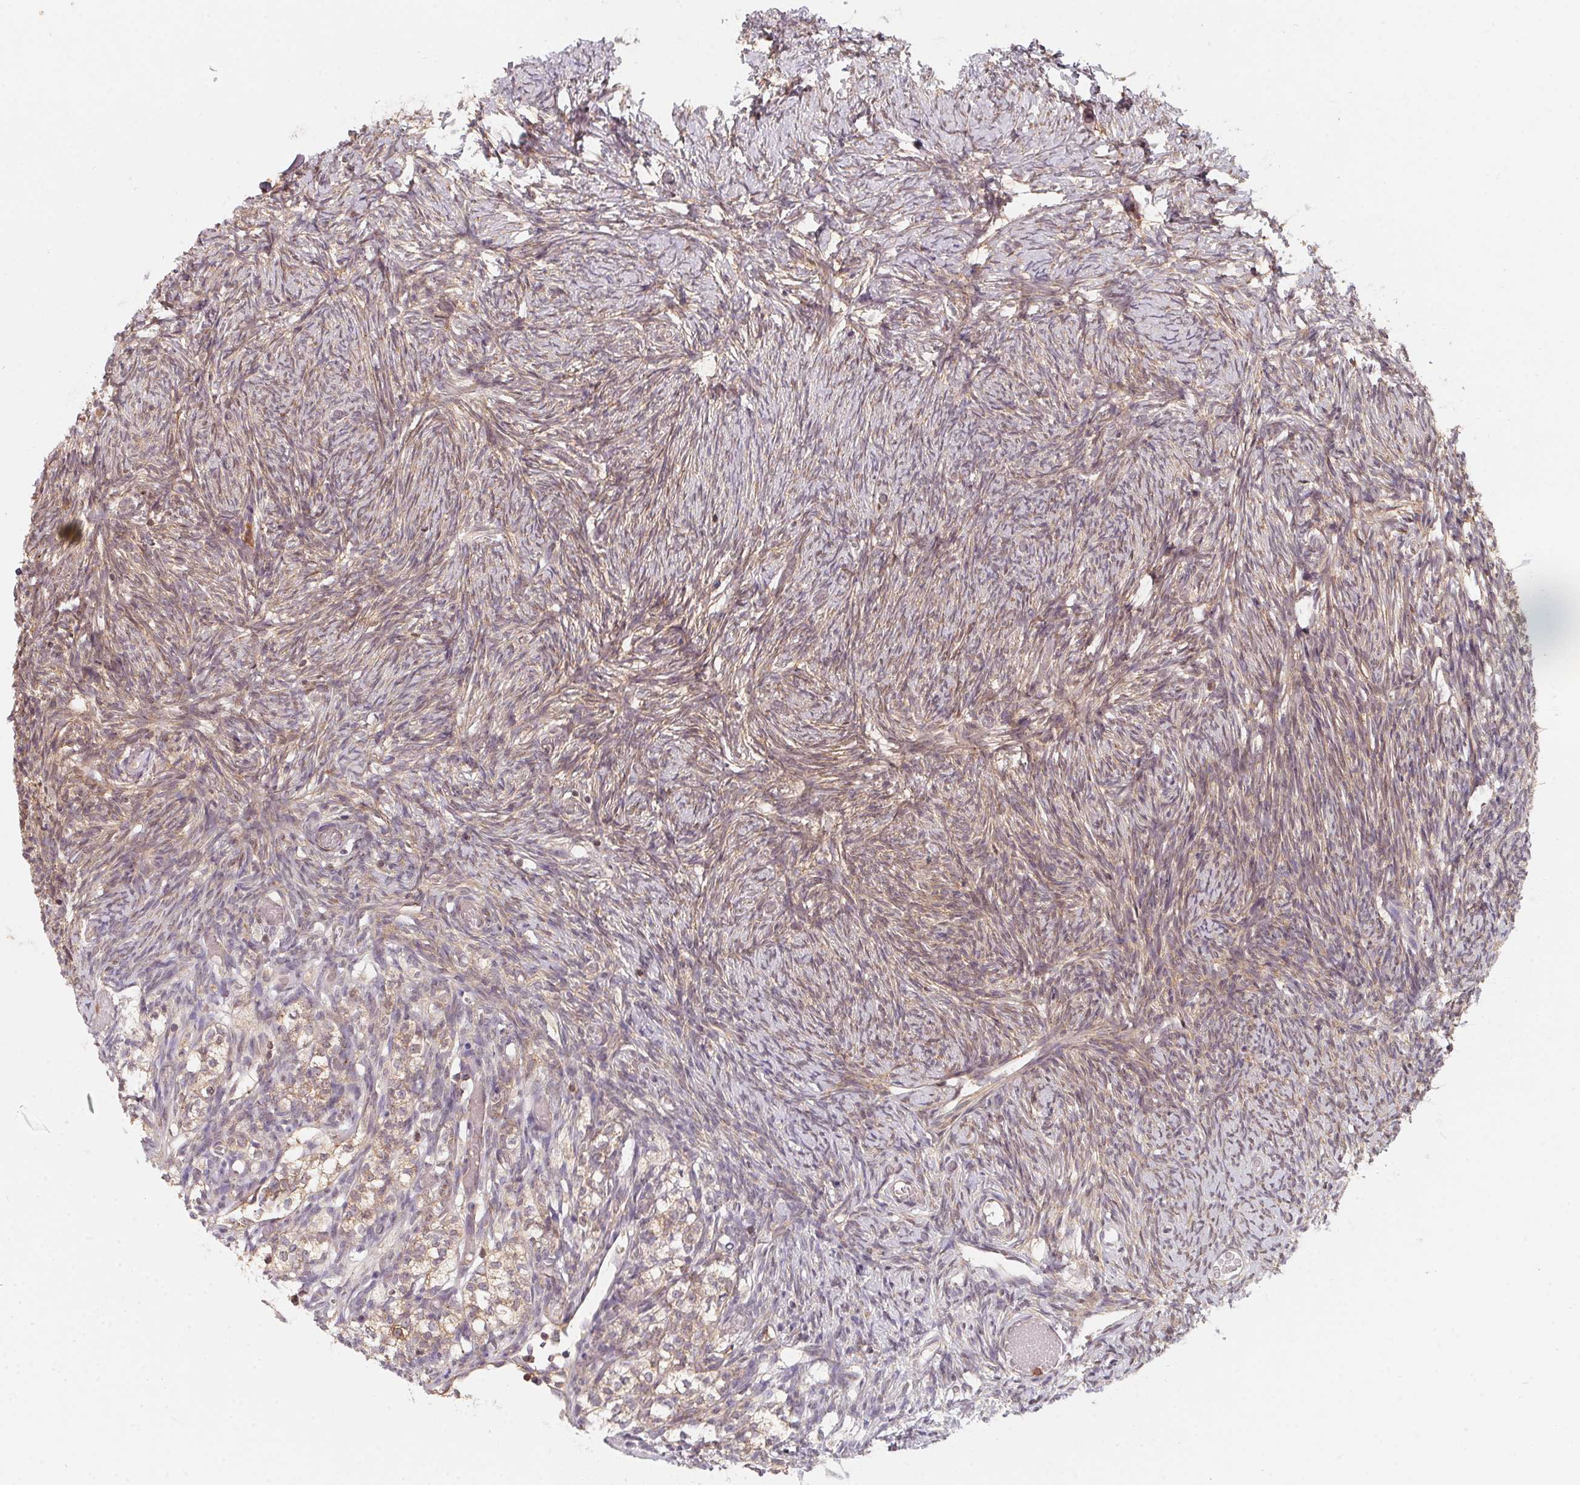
{"staining": {"intensity": "weak", "quantity": "25%-75%", "location": "cytoplasmic/membranous"}, "tissue": "ovary", "cell_type": "Ovarian stroma cells", "image_type": "normal", "snomed": [{"axis": "morphology", "description": "Normal tissue, NOS"}, {"axis": "topography", "description": "Ovary"}], "caption": "DAB (3,3'-diaminobenzidine) immunohistochemical staining of unremarkable ovary shows weak cytoplasmic/membranous protein expression in about 25%-75% of ovarian stroma cells. The protein is shown in brown color, while the nuclei are stained blue.", "gene": "ANKRD13A", "patient": {"sex": "female", "age": 39}}